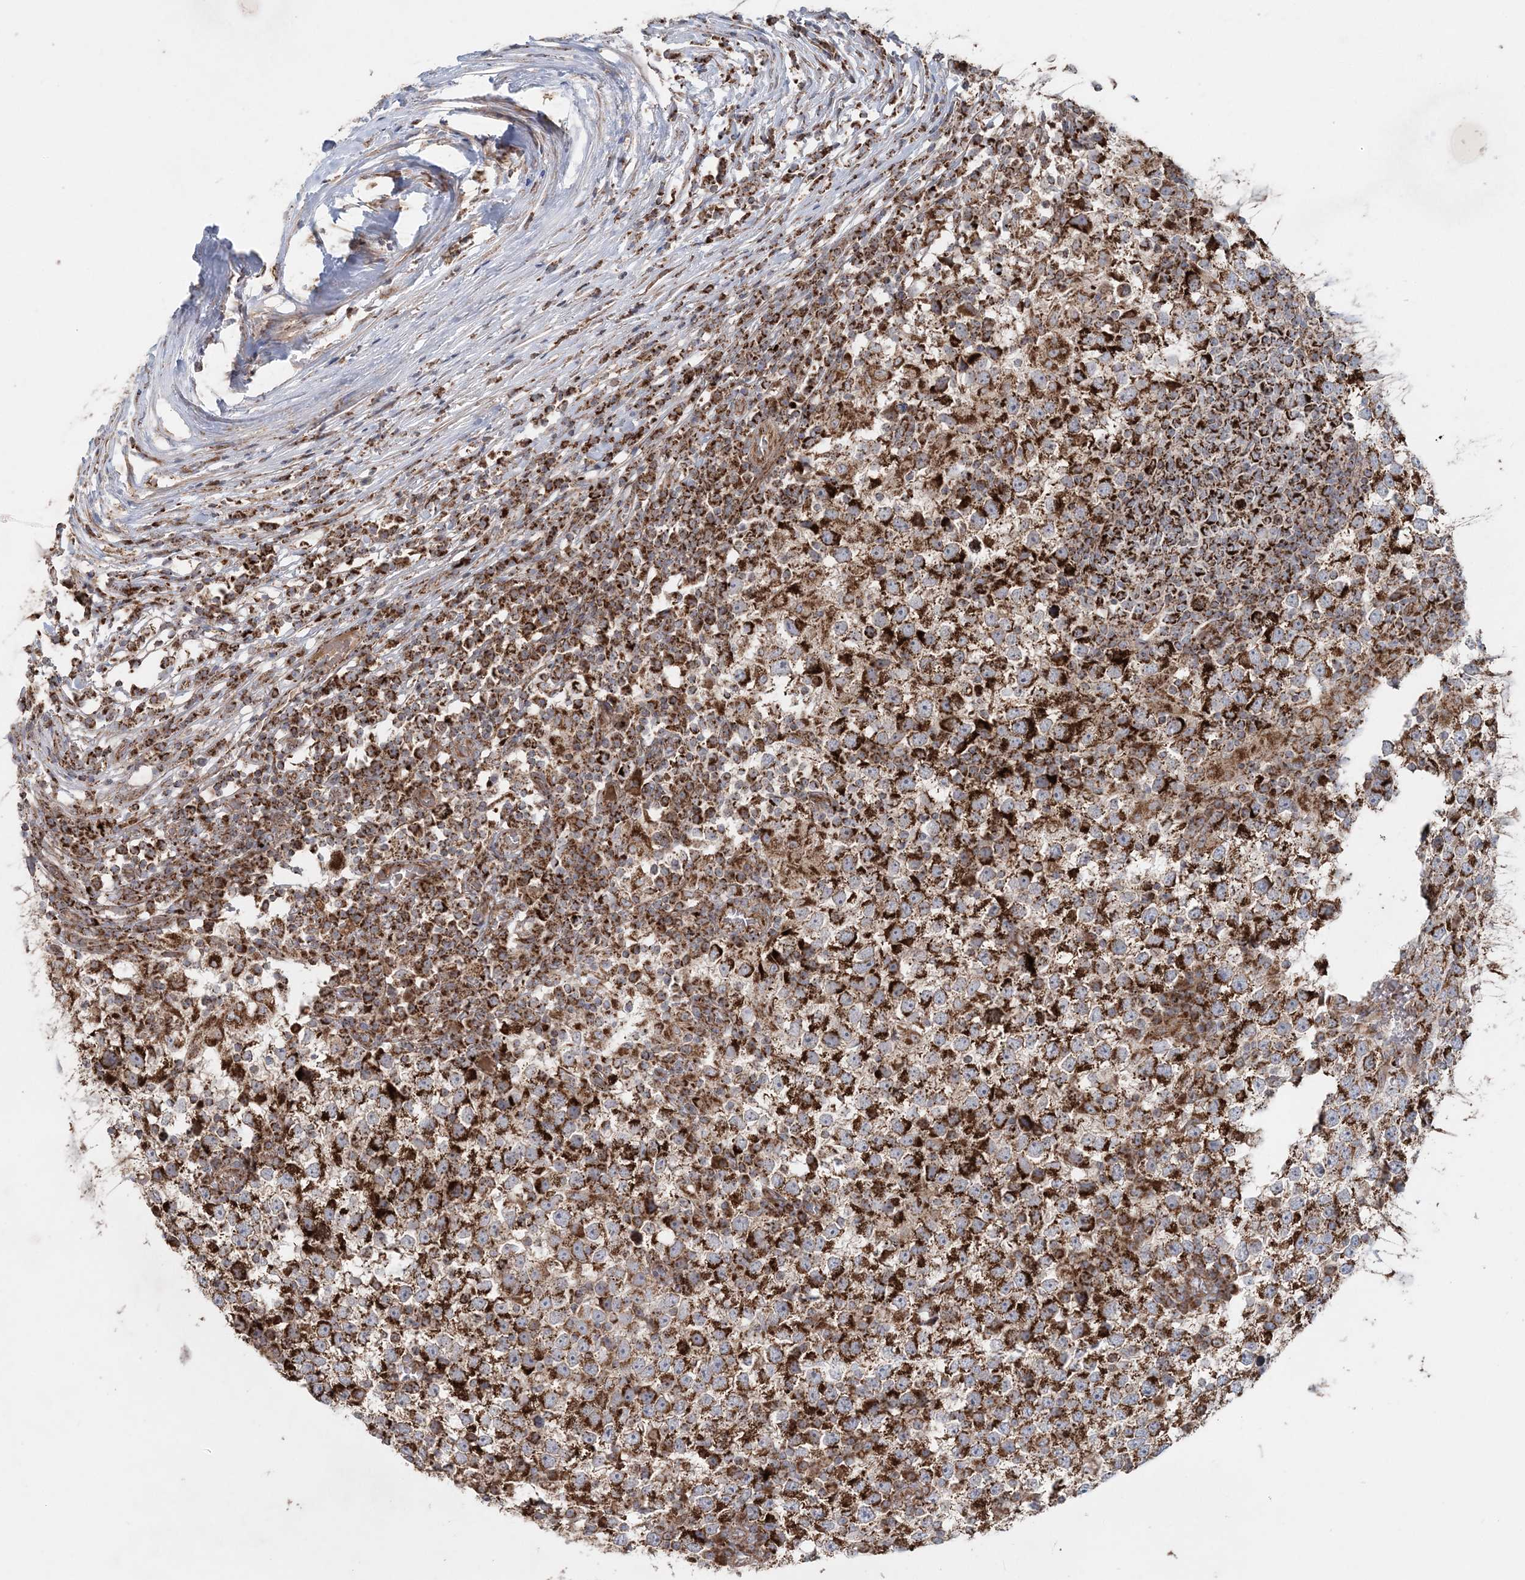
{"staining": {"intensity": "strong", "quantity": ">75%", "location": "cytoplasmic/membranous"}, "tissue": "testis cancer", "cell_type": "Tumor cells", "image_type": "cancer", "snomed": [{"axis": "morphology", "description": "Seminoma, NOS"}, {"axis": "topography", "description": "Testis"}], "caption": "Immunohistochemistry (IHC) photomicrograph of human testis seminoma stained for a protein (brown), which reveals high levels of strong cytoplasmic/membranous positivity in approximately >75% of tumor cells.", "gene": "LRPPRC", "patient": {"sex": "male", "age": 65}}